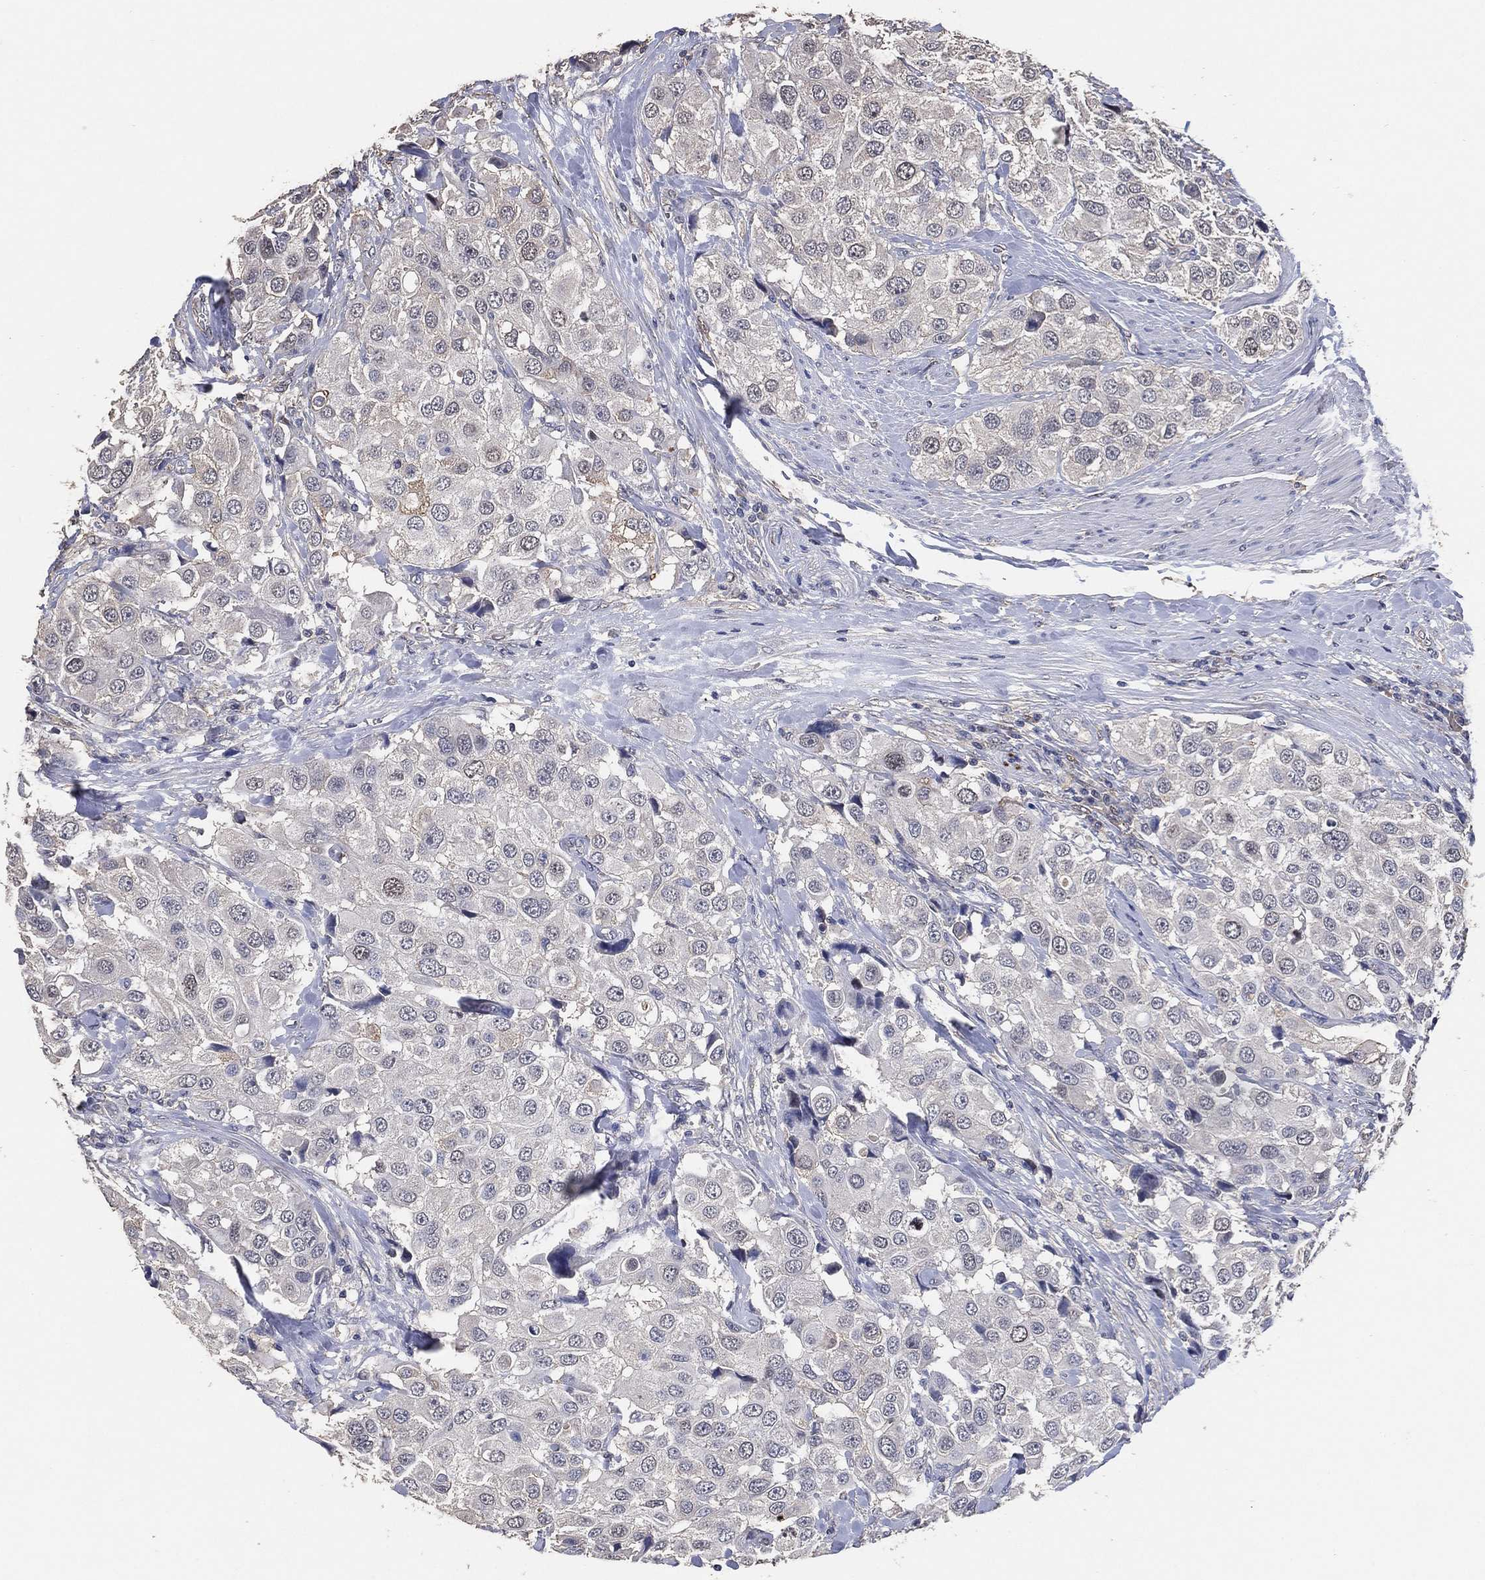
{"staining": {"intensity": "weak", "quantity": "<25%", "location": "nuclear"}, "tissue": "urothelial cancer", "cell_type": "Tumor cells", "image_type": "cancer", "snomed": [{"axis": "morphology", "description": "Urothelial carcinoma, High grade"}, {"axis": "topography", "description": "Urinary bladder"}], "caption": "Immunohistochemistry (IHC) of urothelial carcinoma (high-grade) displays no expression in tumor cells. (DAB (3,3'-diaminobenzidine) immunohistochemistry (IHC) with hematoxylin counter stain).", "gene": "KLK5", "patient": {"sex": "female", "age": 64}}